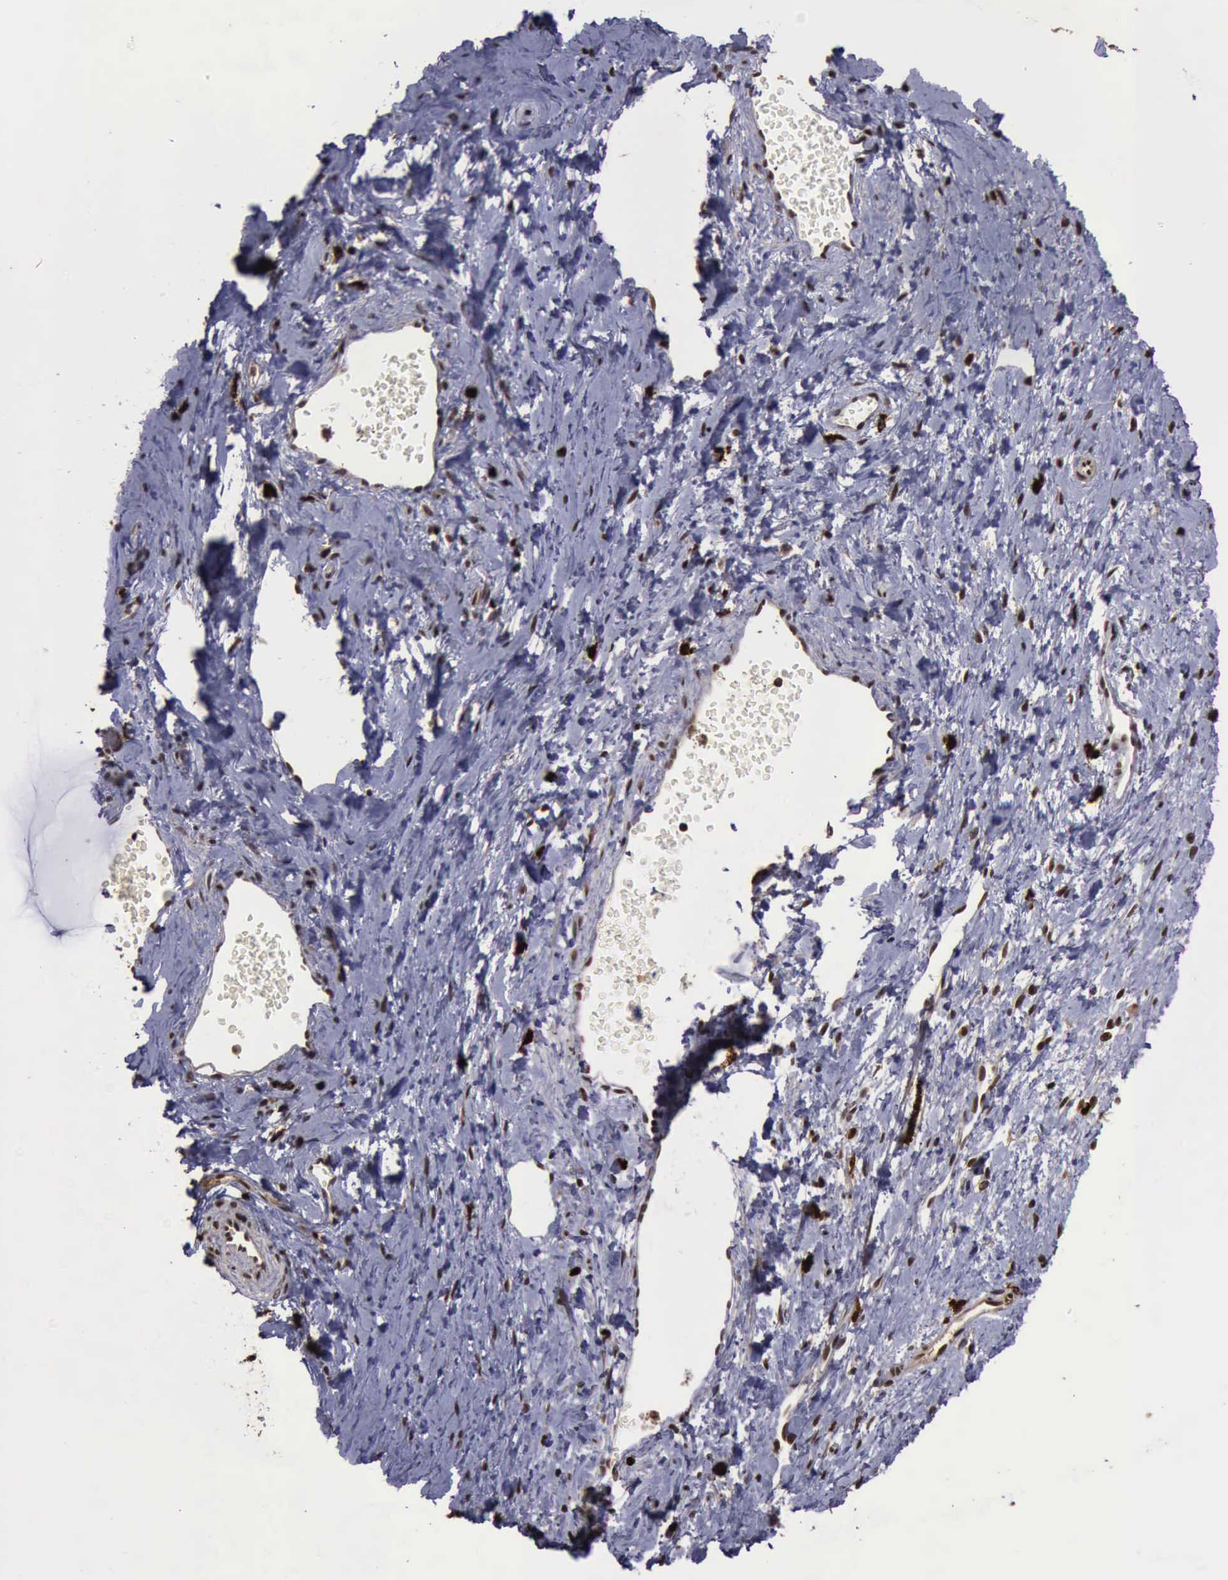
{"staining": {"intensity": "strong", "quantity": ">75%", "location": "nuclear"}, "tissue": "cervix", "cell_type": "Glandular cells", "image_type": "normal", "snomed": [{"axis": "morphology", "description": "Normal tissue, NOS"}, {"axis": "topography", "description": "Cervix"}], "caption": "Immunohistochemical staining of unremarkable cervix shows >75% levels of strong nuclear protein positivity in approximately >75% of glandular cells. (Stains: DAB in brown, nuclei in blue, Microscopy: brightfield microscopy at high magnification).", "gene": "TRMT2A", "patient": {"sex": "female", "age": 40}}